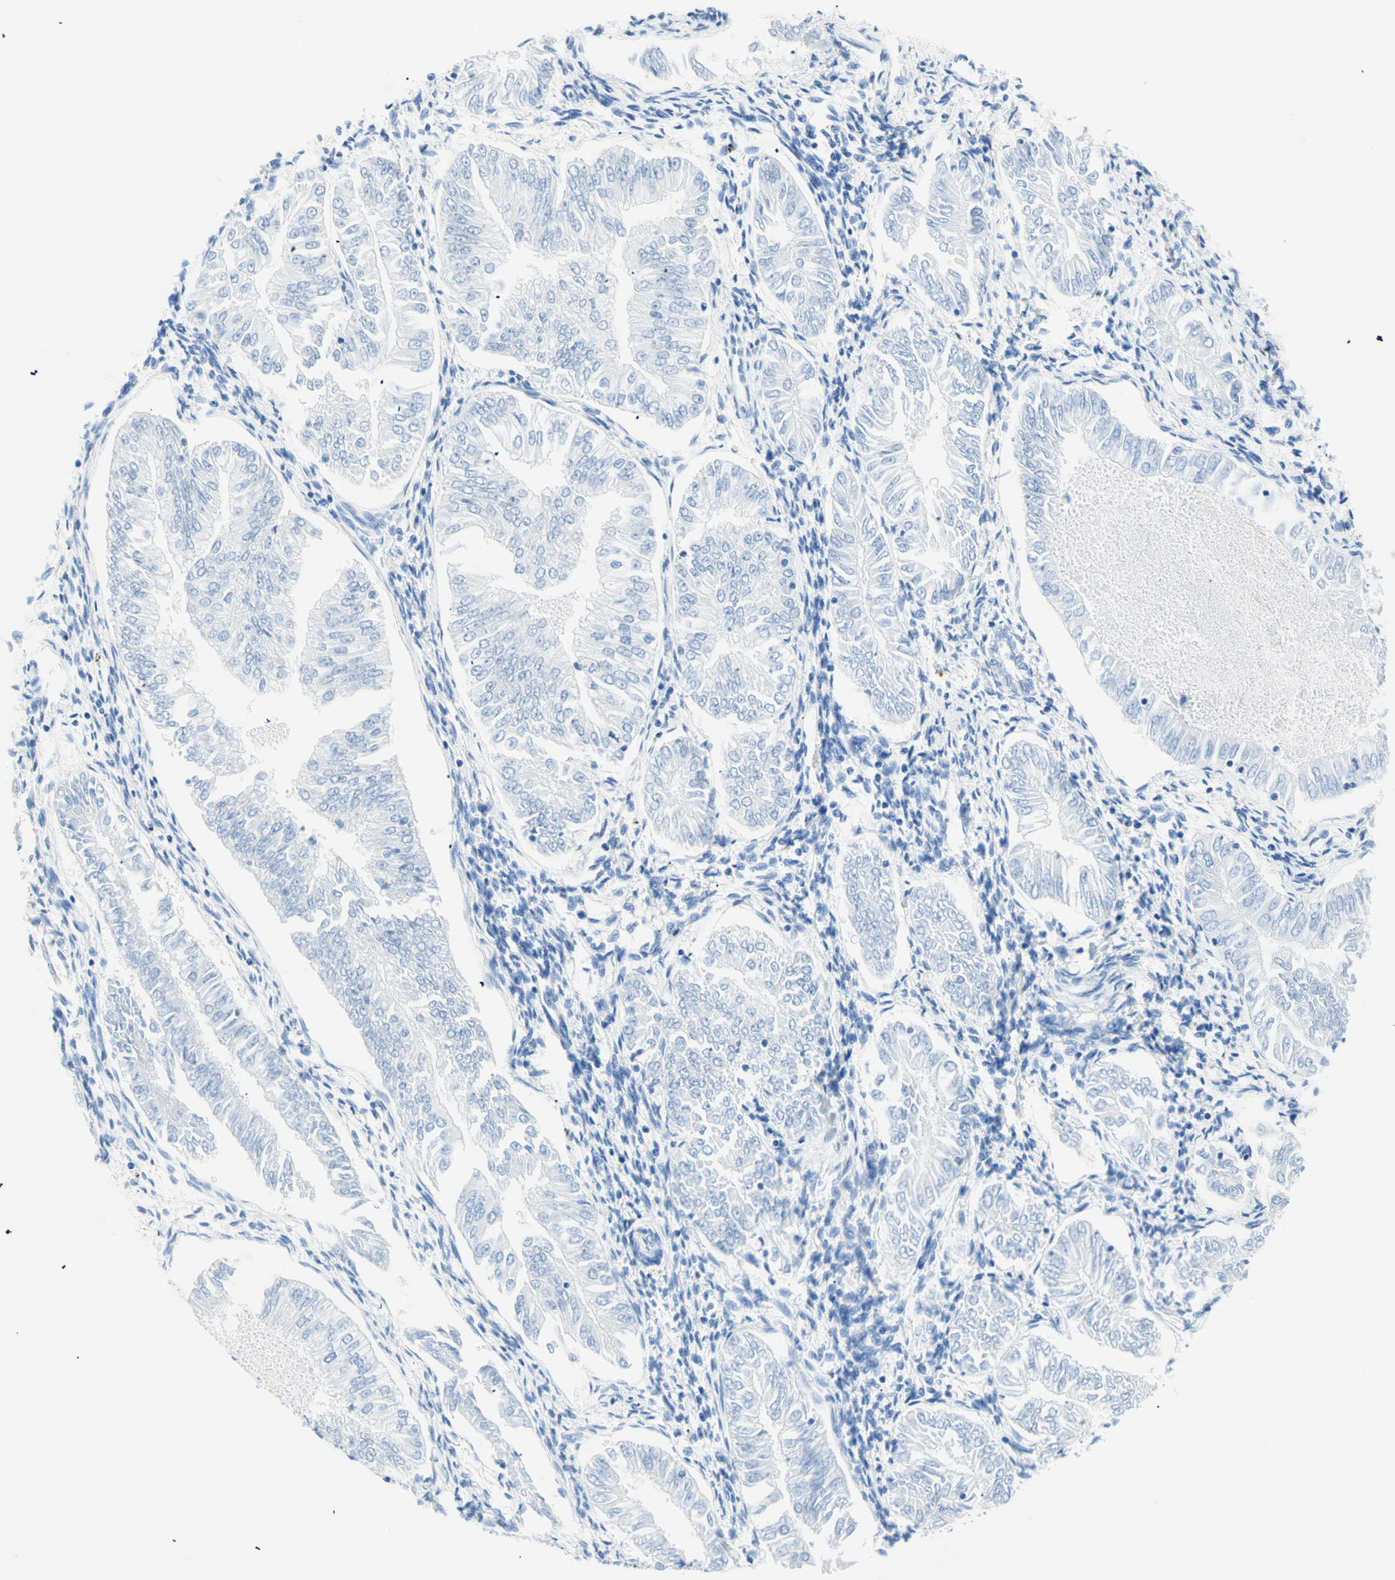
{"staining": {"intensity": "negative", "quantity": "none", "location": "none"}, "tissue": "endometrial cancer", "cell_type": "Tumor cells", "image_type": "cancer", "snomed": [{"axis": "morphology", "description": "Adenocarcinoma, NOS"}, {"axis": "topography", "description": "Endometrium"}], "caption": "This image is of endometrial cancer stained with immunohistochemistry to label a protein in brown with the nuclei are counter-stained blue. There is no expression in tumor cells.", "gene": "HPCA", "patient": {"sex": "female", "age": 53}}